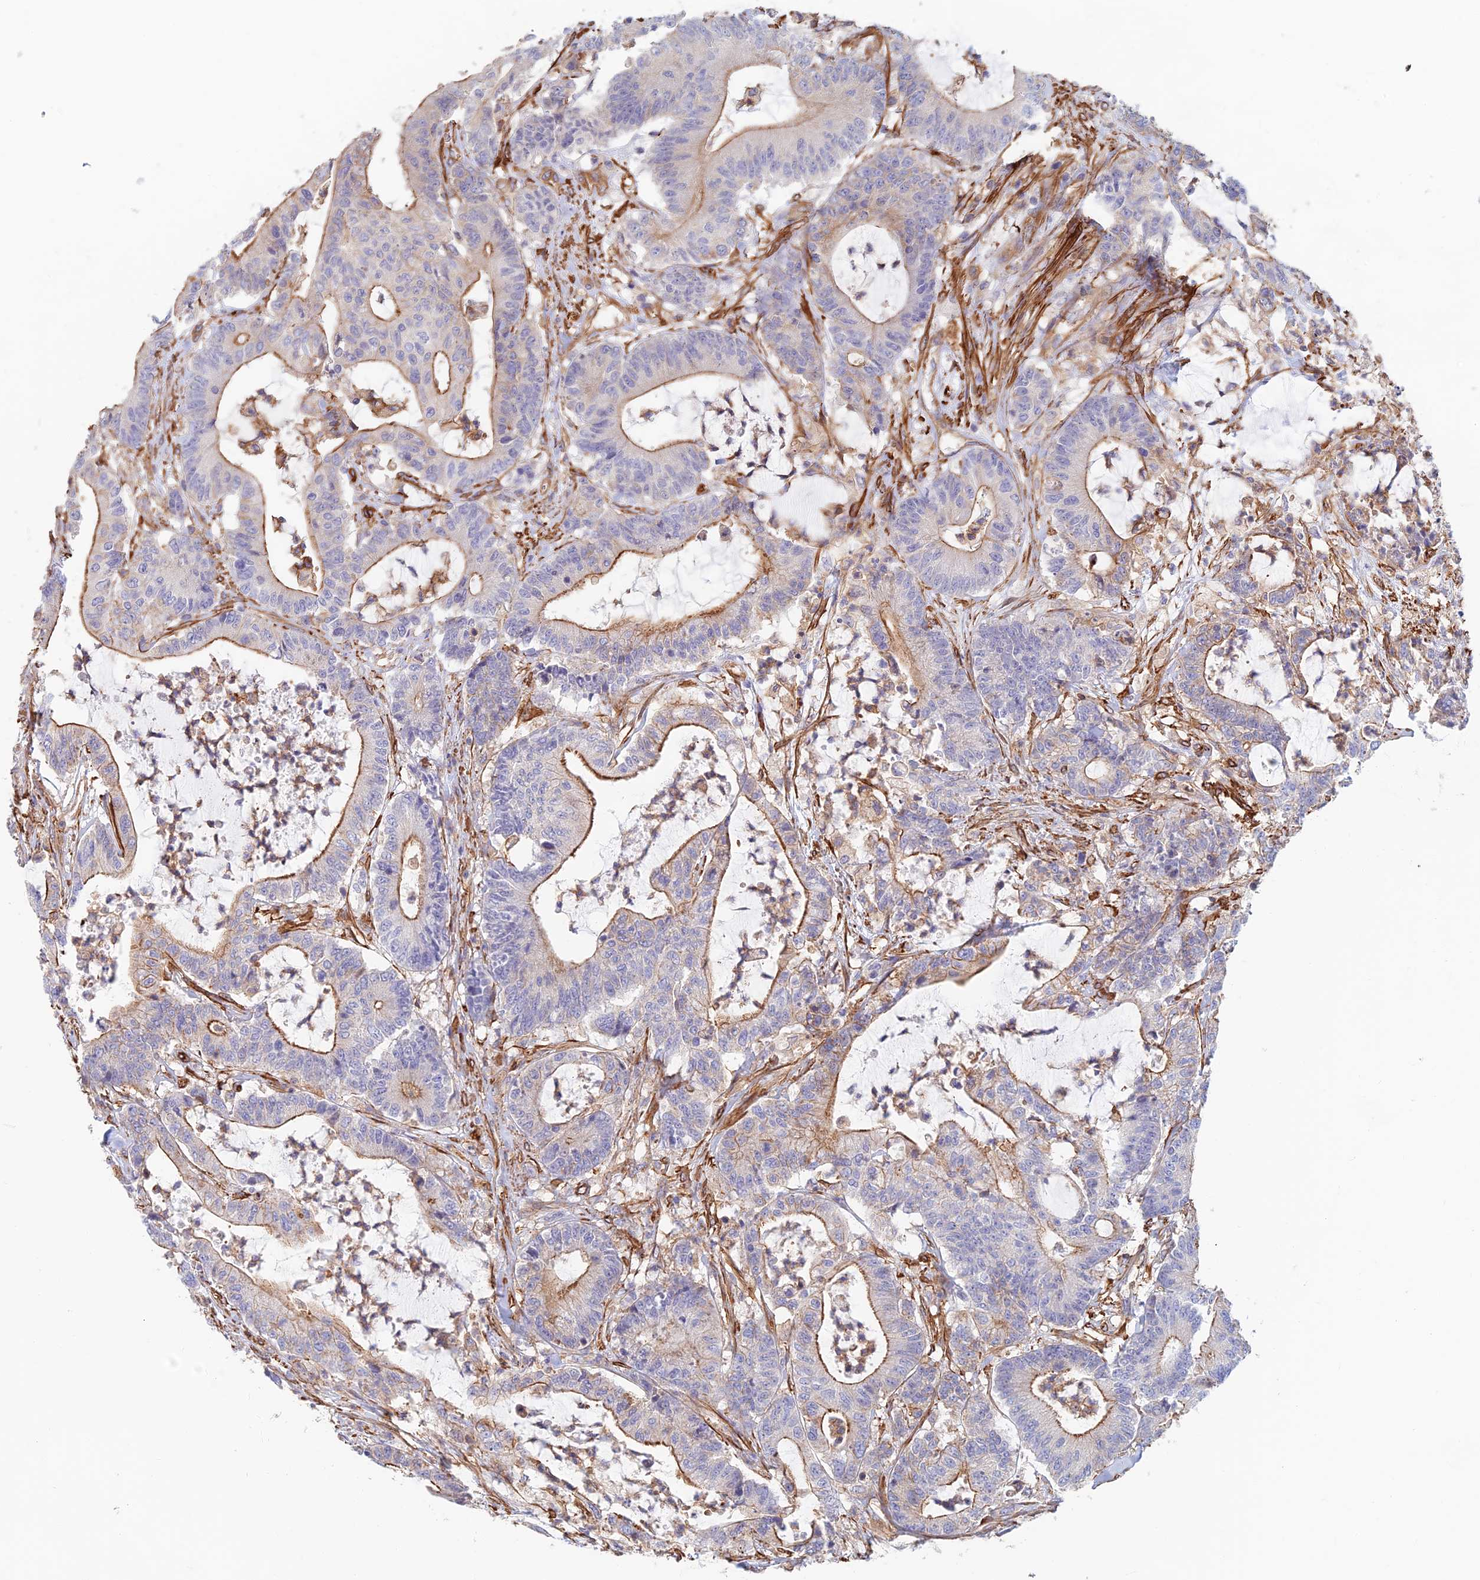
{"staining": {"intensity": "moderate", "quantity": ">75%", "location": "cytoplasmic/membranous"}, "tissue": "colorectal cancer", "cell_type": "Tumor cells", "image_type": "cancer", "snomed": [{"axis": "morphology", "description": "Adenocarcinoma, NOS"}, {"axis": "topography", "description": "Colon"}], "caption": "IHC of human colorectal adenocarcinoma displays medium levels of moderate cytoplasmic/membranous positivity in approximately >75% of tumor cells.", "gene": "PAK4", "patient": {"sex": "female", "age": 84}}